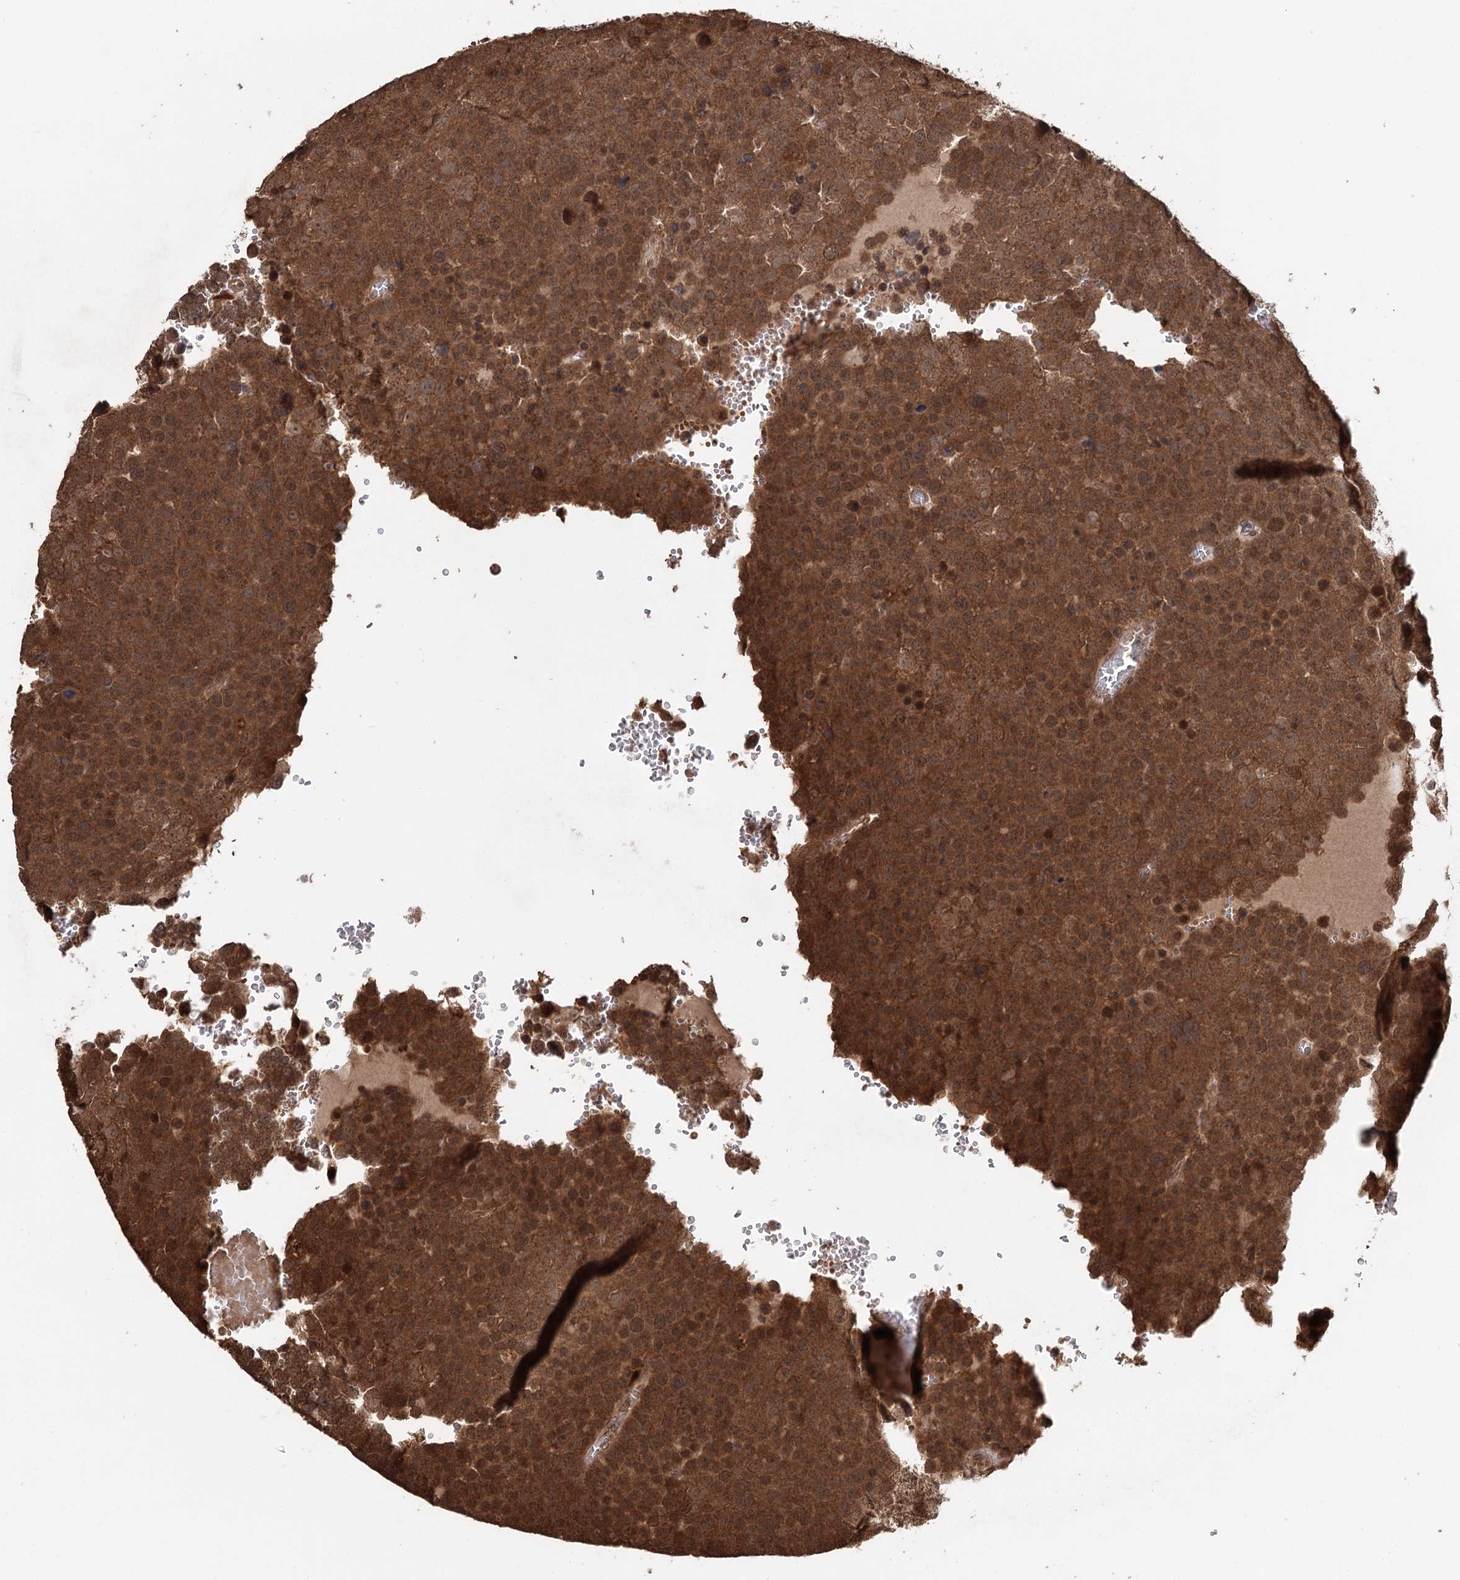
{"staining": {"intensity": "strong", "quantity": ">75%", "location": "cytoplasmic/membranous,nuclear"}, "tissue": "testis cancer", "cell_type": "Tumor cells", "image_type": "cancer", "snomed": [{"axis": "morphology", "description": "Seminoma, NOS"}, {"axis": "topography", "description": "Testis"}], "caption": "Immunohistochemistry (IHC) histopathology image of neoplastic tissue: human seminoma (testis) stained using IHC exhibits high levels of strong protein expression localized specifically in the cytoplasmic/membranous and nuclear of tumor cells, appearing as a cytoplasmic/membranous and nuclear brown color.", "gene": "N6AMT1", "patient": {"sex": "male", "age": 71}}